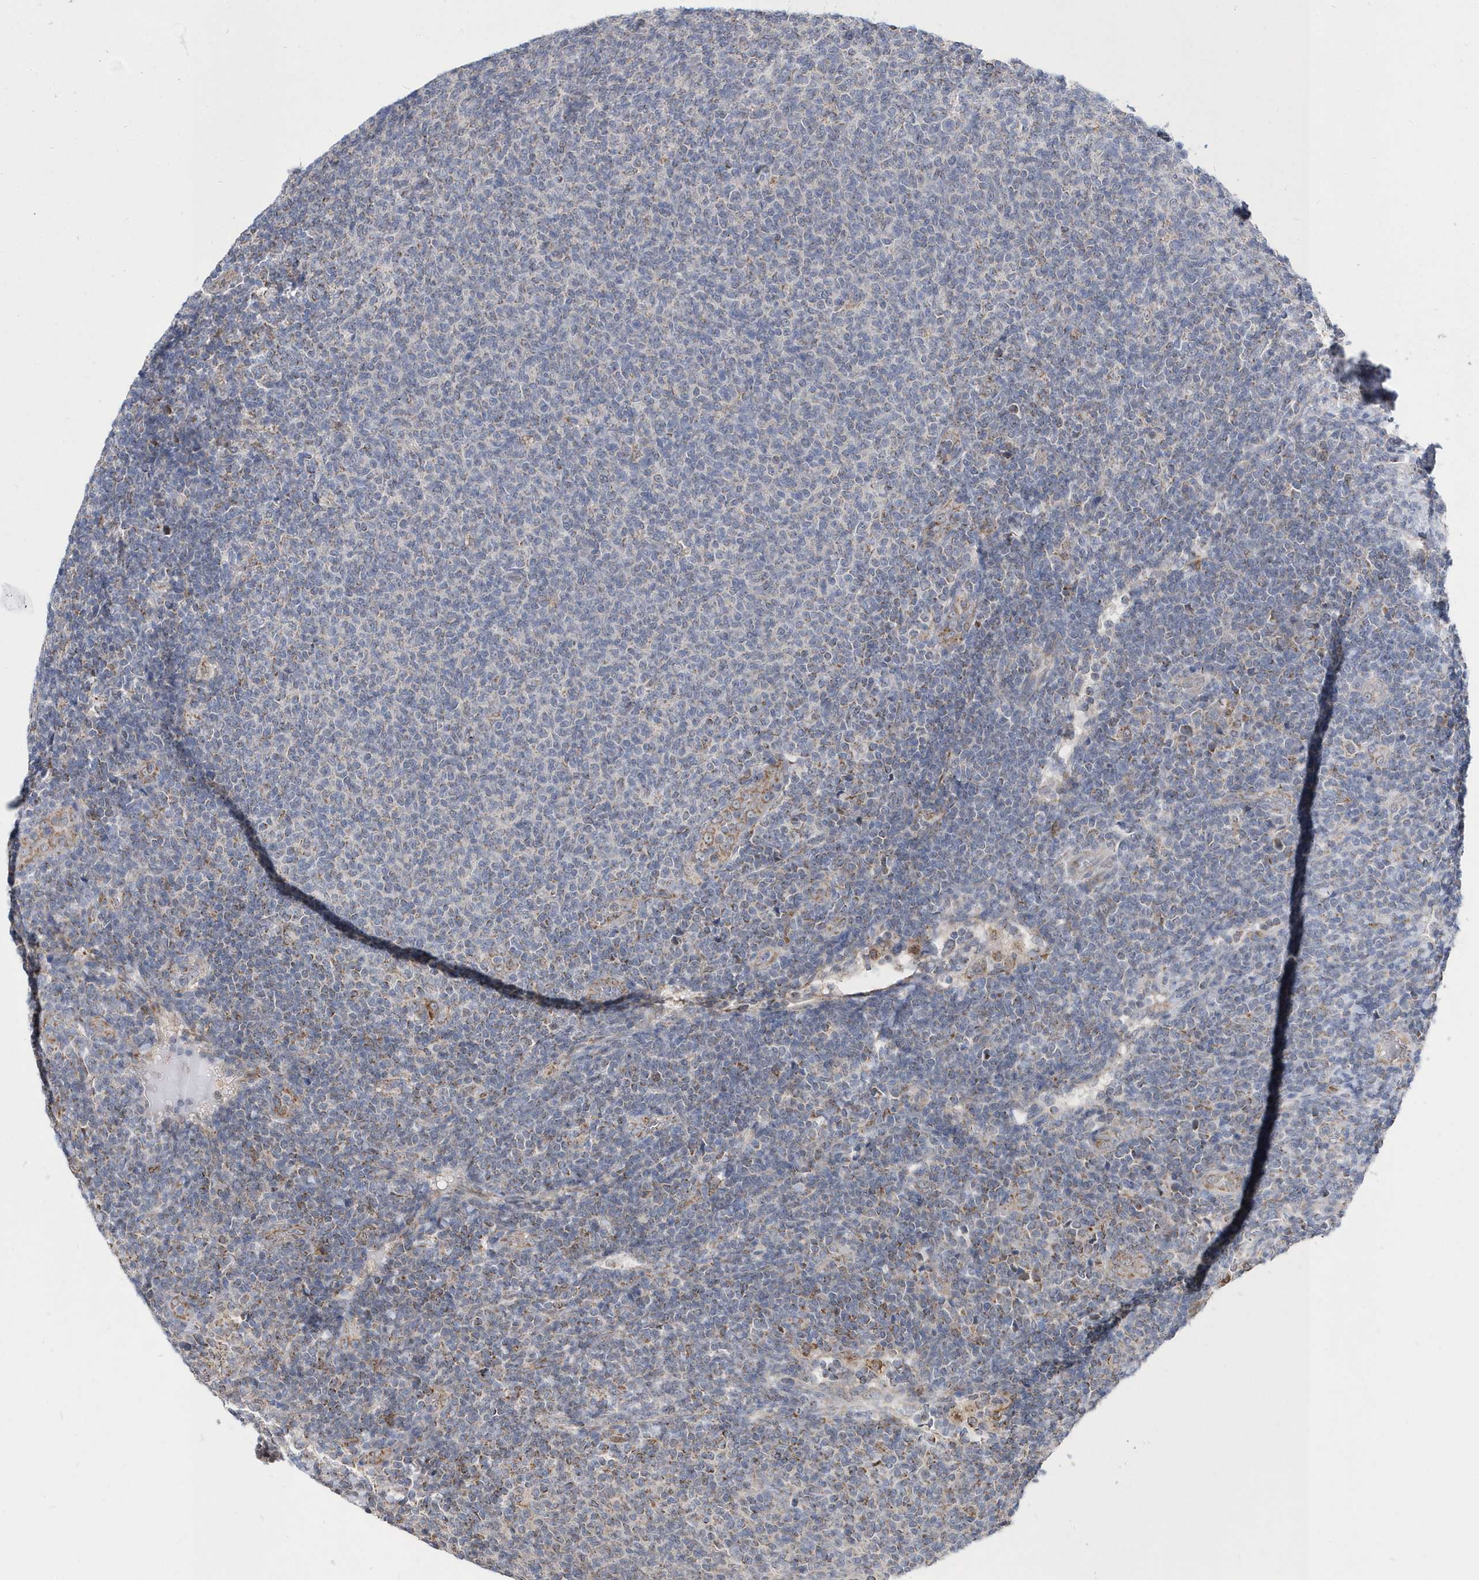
{"staining": {"intensity": "negative", "quantity": "none", "location": "none"}, "tissue": "lymphoma", "cell_type": "Tumor cells", "image_type": "cancer", "snomed": [{"axis": "morphology", "description": "Malignant lymphoma, non-Hodgkin's type, Low grade"}, {"axis": "topography", "description": "Lymph node"}], "caption": "A micrograph of human lymphoma is negative for staining in tumor cells. (DAB IHC, high magnification).", "gene": "SPATA5", "patient": {"sex": "male", "age": 66}}